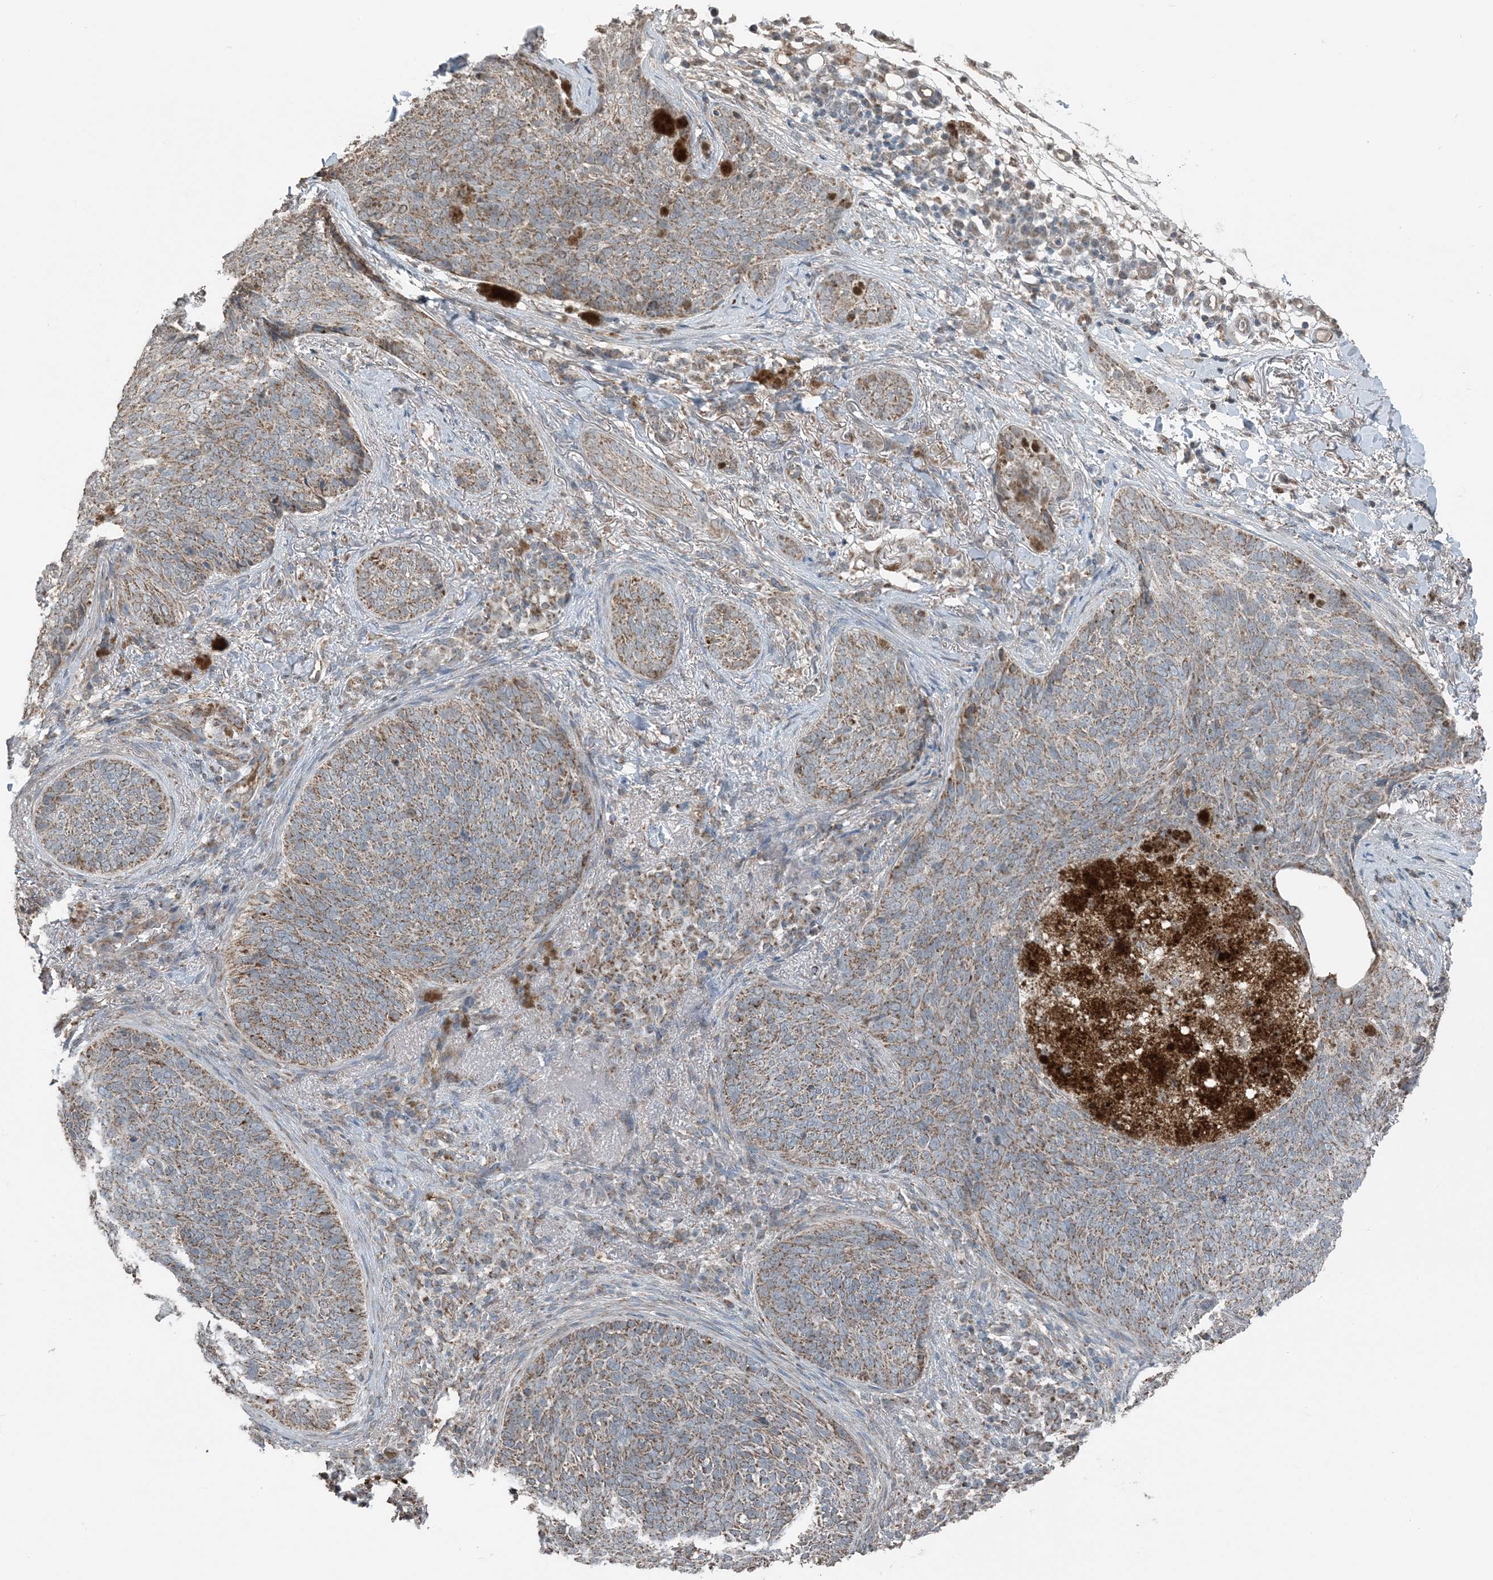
{"staining": {"intensity": "moderate", "quantity": ">75%", "location": "cytoplasmic/membranous"}, "tissue": "skin cancer", "cell_type": "Tumor cells", "image_type": "cancer", "snomed": [{"axis": "morphology", "description": "Basal cell carcinoma"}, {"axis": "topography", "description": "Skin"}], "caption": "Tumor cells exhibit medium levels of moderate cytoplasmic/membranous positivity in approximately >75% of cells in skin cancer (basal cell carcinoma).", "gene": "PILRB", "patient": {"sex": "male", "age": 85}}